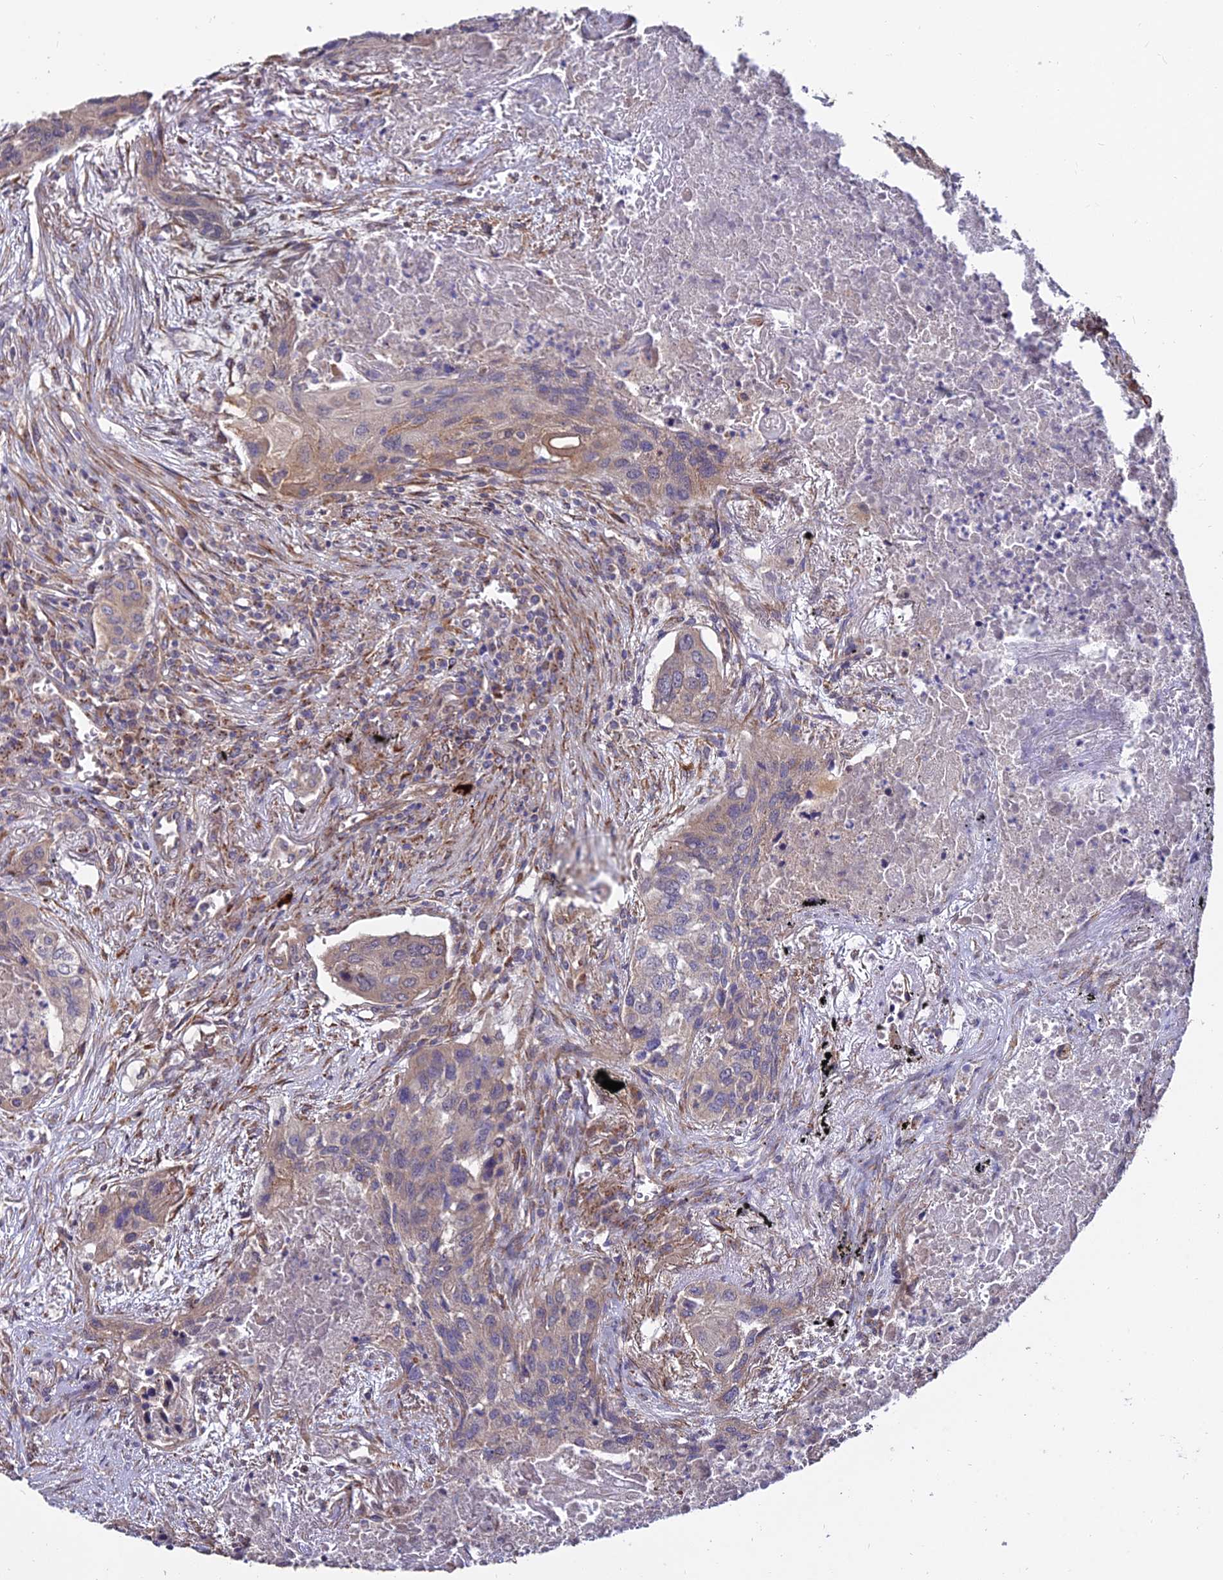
{"staining": {"intensity": "weak", "quantity": "25%-75%", "location": "cytoplasmic/membranous"}, "tissue": "lung cancer", "cell_type": "Tumor cells", "image_type": "cancer", "snomed": [{"axis": "morphology", "description": "Squamous cell carcinoma, NOS"}, {"axis": "topography", "description": "Lung"}], "caption": "Weak cytoplasmic/membranous protein positivity is appreciated in approximately 25%-75% of tumor cells in lung squamous cell carcinoma.", "gene": "ARL8B", "patient": {"sex": "female", "age": 63}}